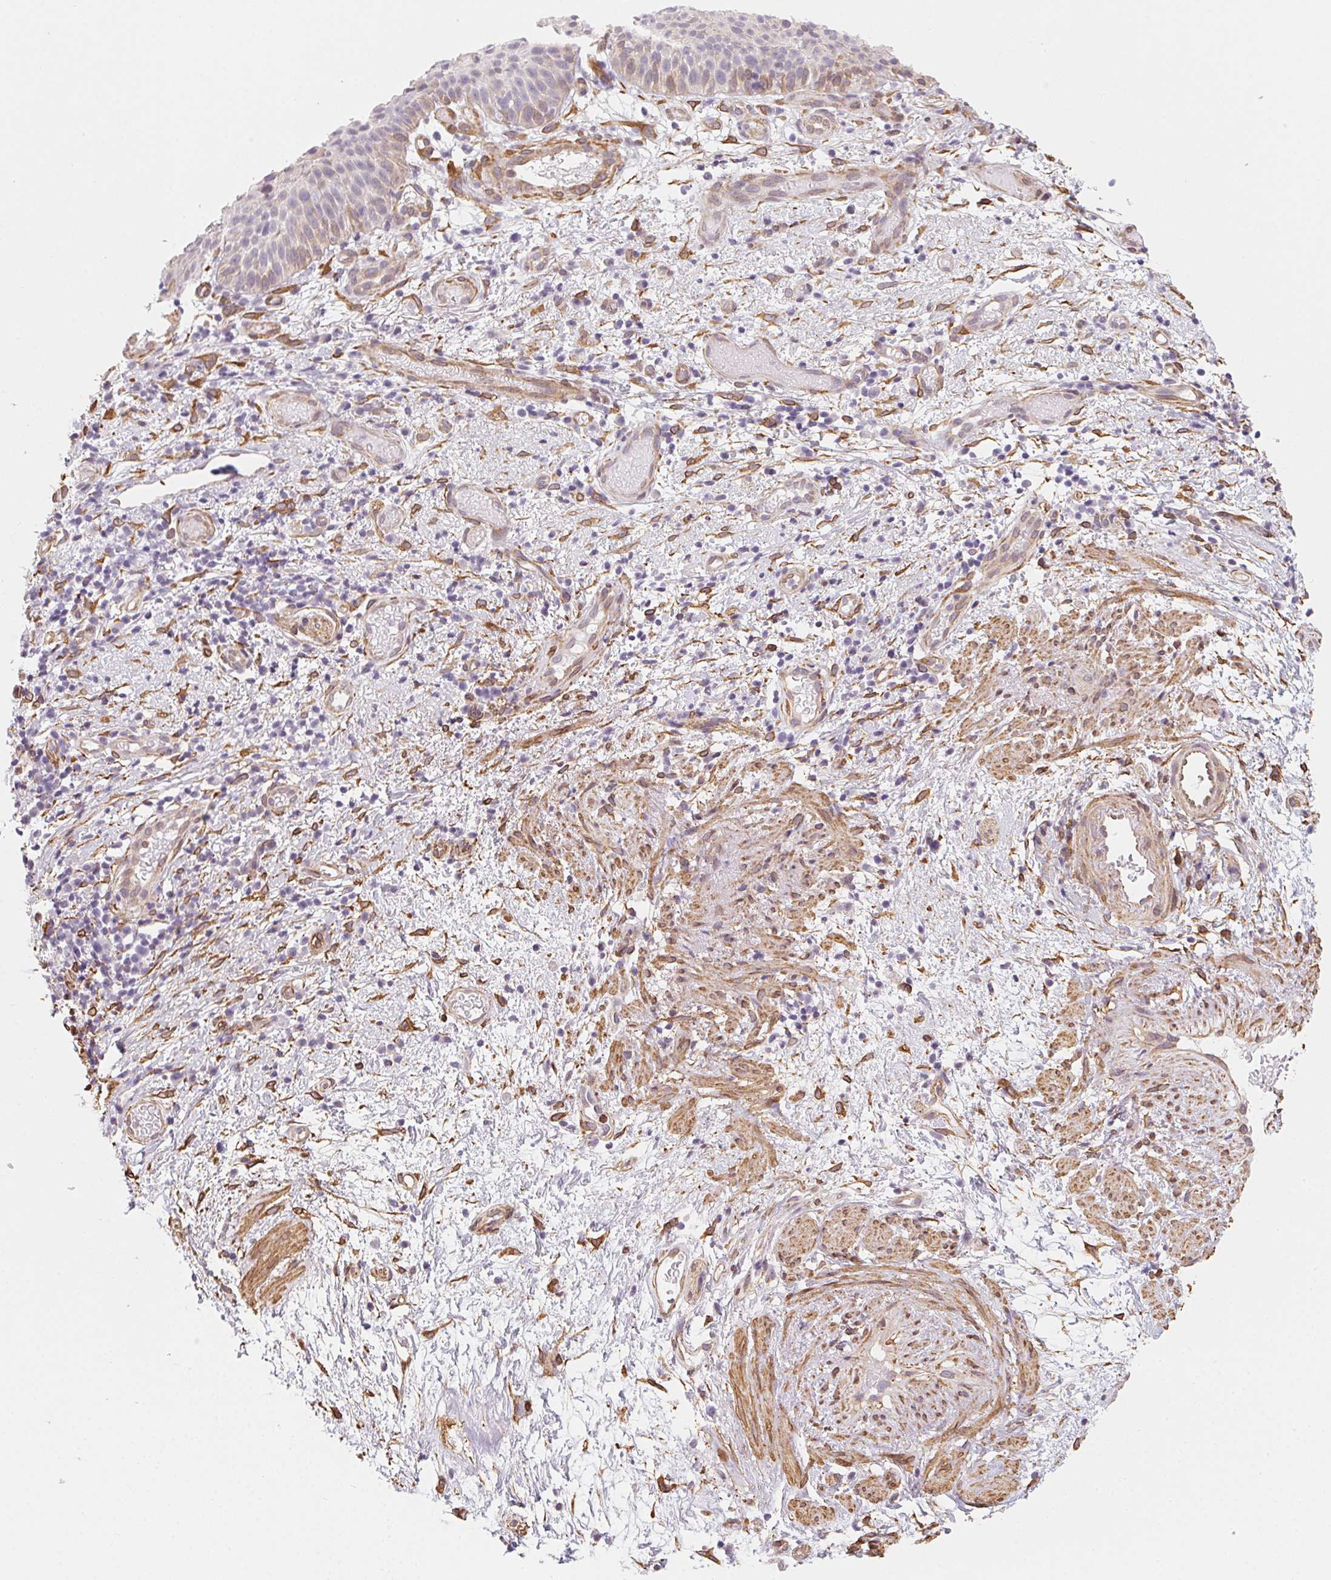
{"staining": {"intensity": "moderate", "quantity": "<25%", "location": "cytoplasmic/membranous"}, "tissue": "nasopharynx", "cell_type": "Respiratory epithelial cells", "image_type": "normal", "snomed": [{"axis": "morphology", "description": "Normal tissue, NOS"}, {"axis": "morphology", "description": "Inflammation, NOS"}, {"axis": "topography", "description": "Nasopharynx"}], "caption": "Immunohistochemical staining of benign human nasopharynx shows low levels of moderate cytoplasmic/membranous positivity in approximately <25% of respiratory epithelial cells. Using DAB (3,3'-diaminobenzidine) (brown) and hematoxylin (blue) stains, captured at high magnification using brightfield microscopy.", "gene": "RSBN1", "patient": {"sex": "male", "age": 54}}